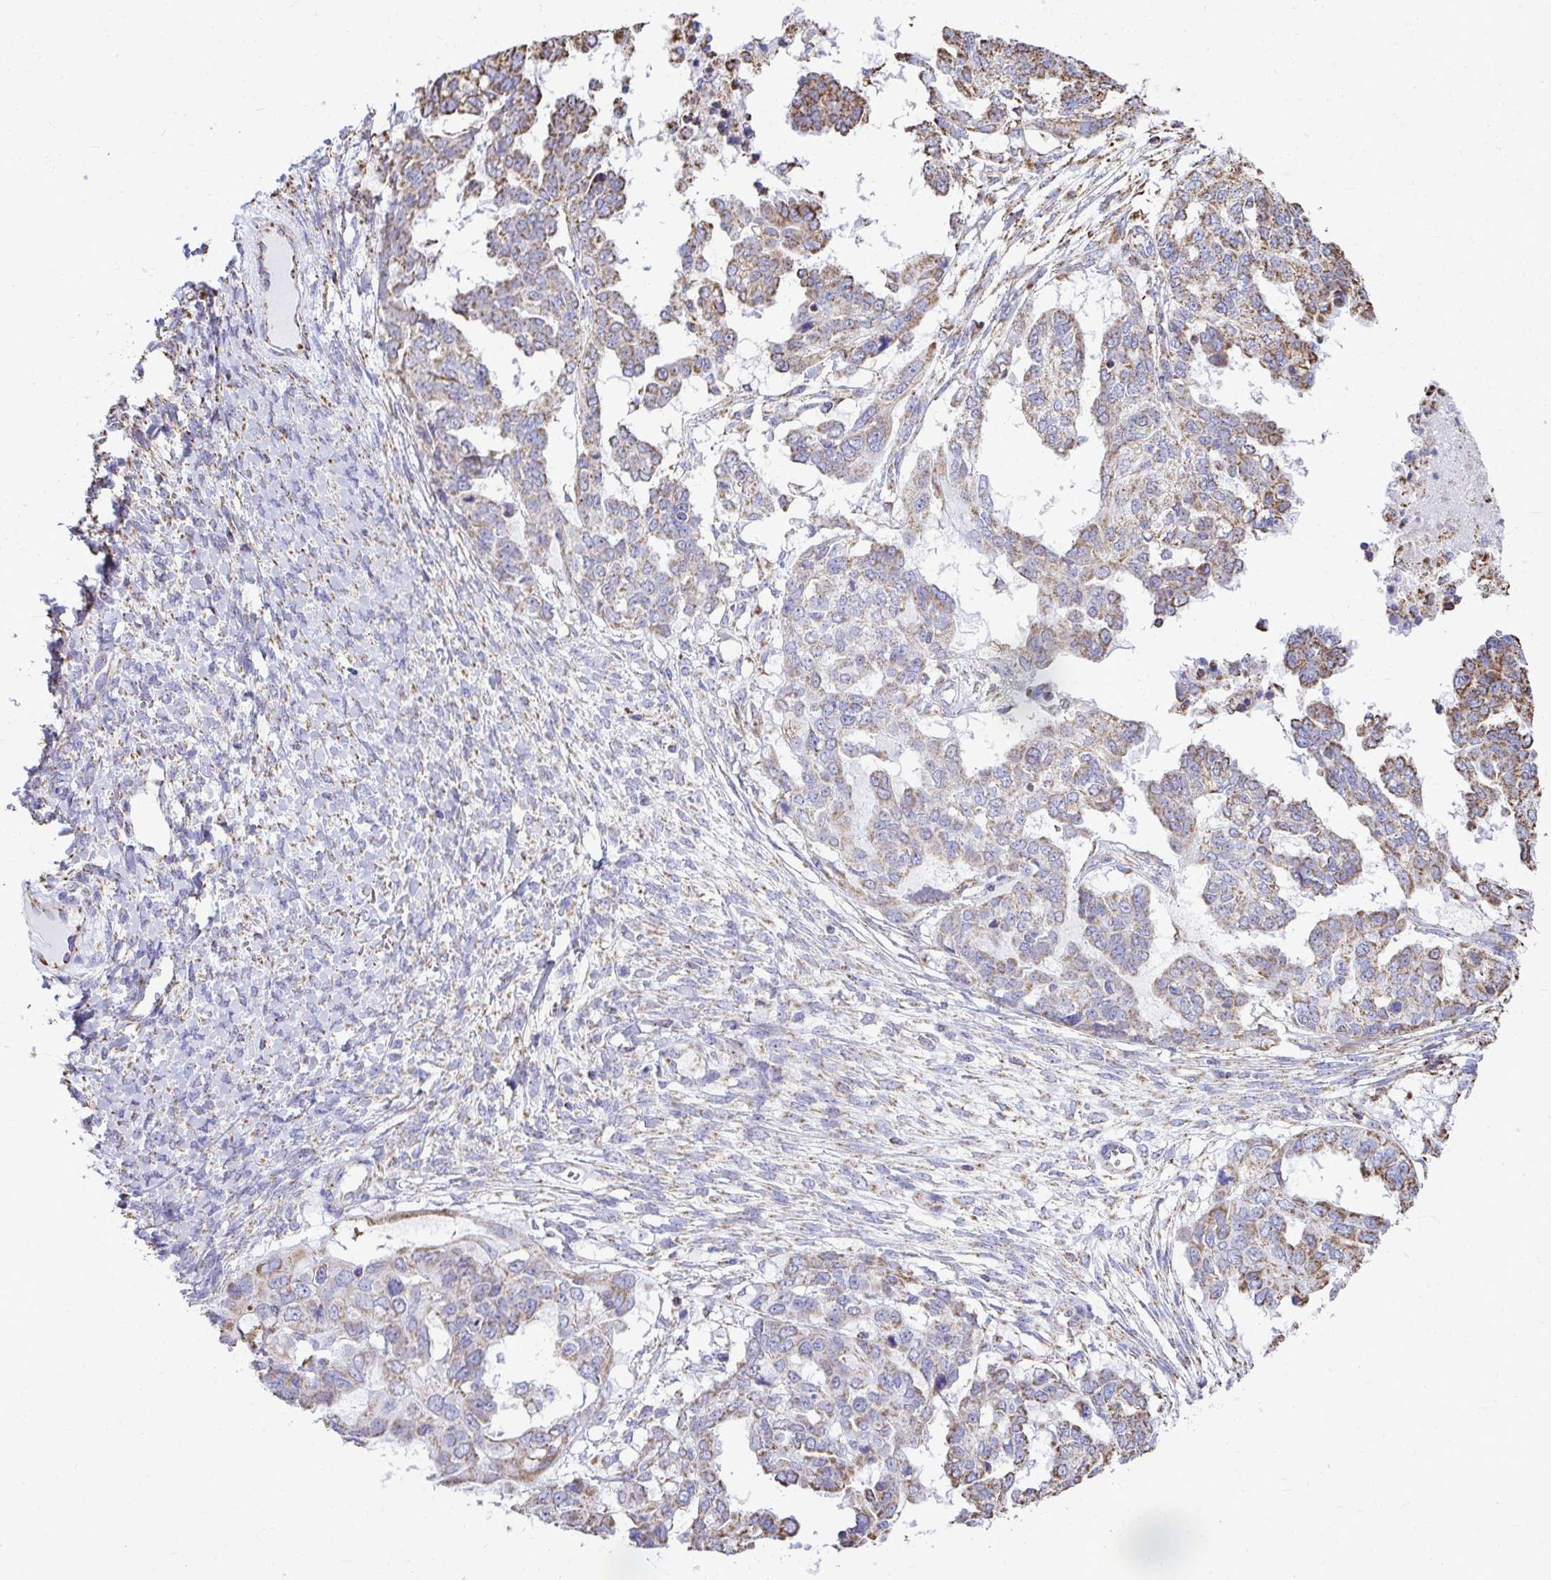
{"staining": {"intensity": "moderate", "quantity": "25%-75%", "location": "cytoplasmic/membranous"}, "tissue": "ovarian cancer", "cell_type": "Tumor cells", "image_type": "cancer", "snomed": [{"axis": "morphology", "description": "Cystadenocarcinoma, serous, NOS"}, {"axis": "topography", "description": "Ovary"}], "caption": "Ovarian cancer (serous cystadenocarcinoma) tissue shows moderate cytoplasmic/membranous expression in about 25%-75% of tumor cells, visualized by immunohistochemistry. (DAB (3,3'-diaminobenzidine) = brown stain, brightfield microscopy at high magnification).", "gene": "MPZL2", "patient": {"sex": "female", "age": 53}}